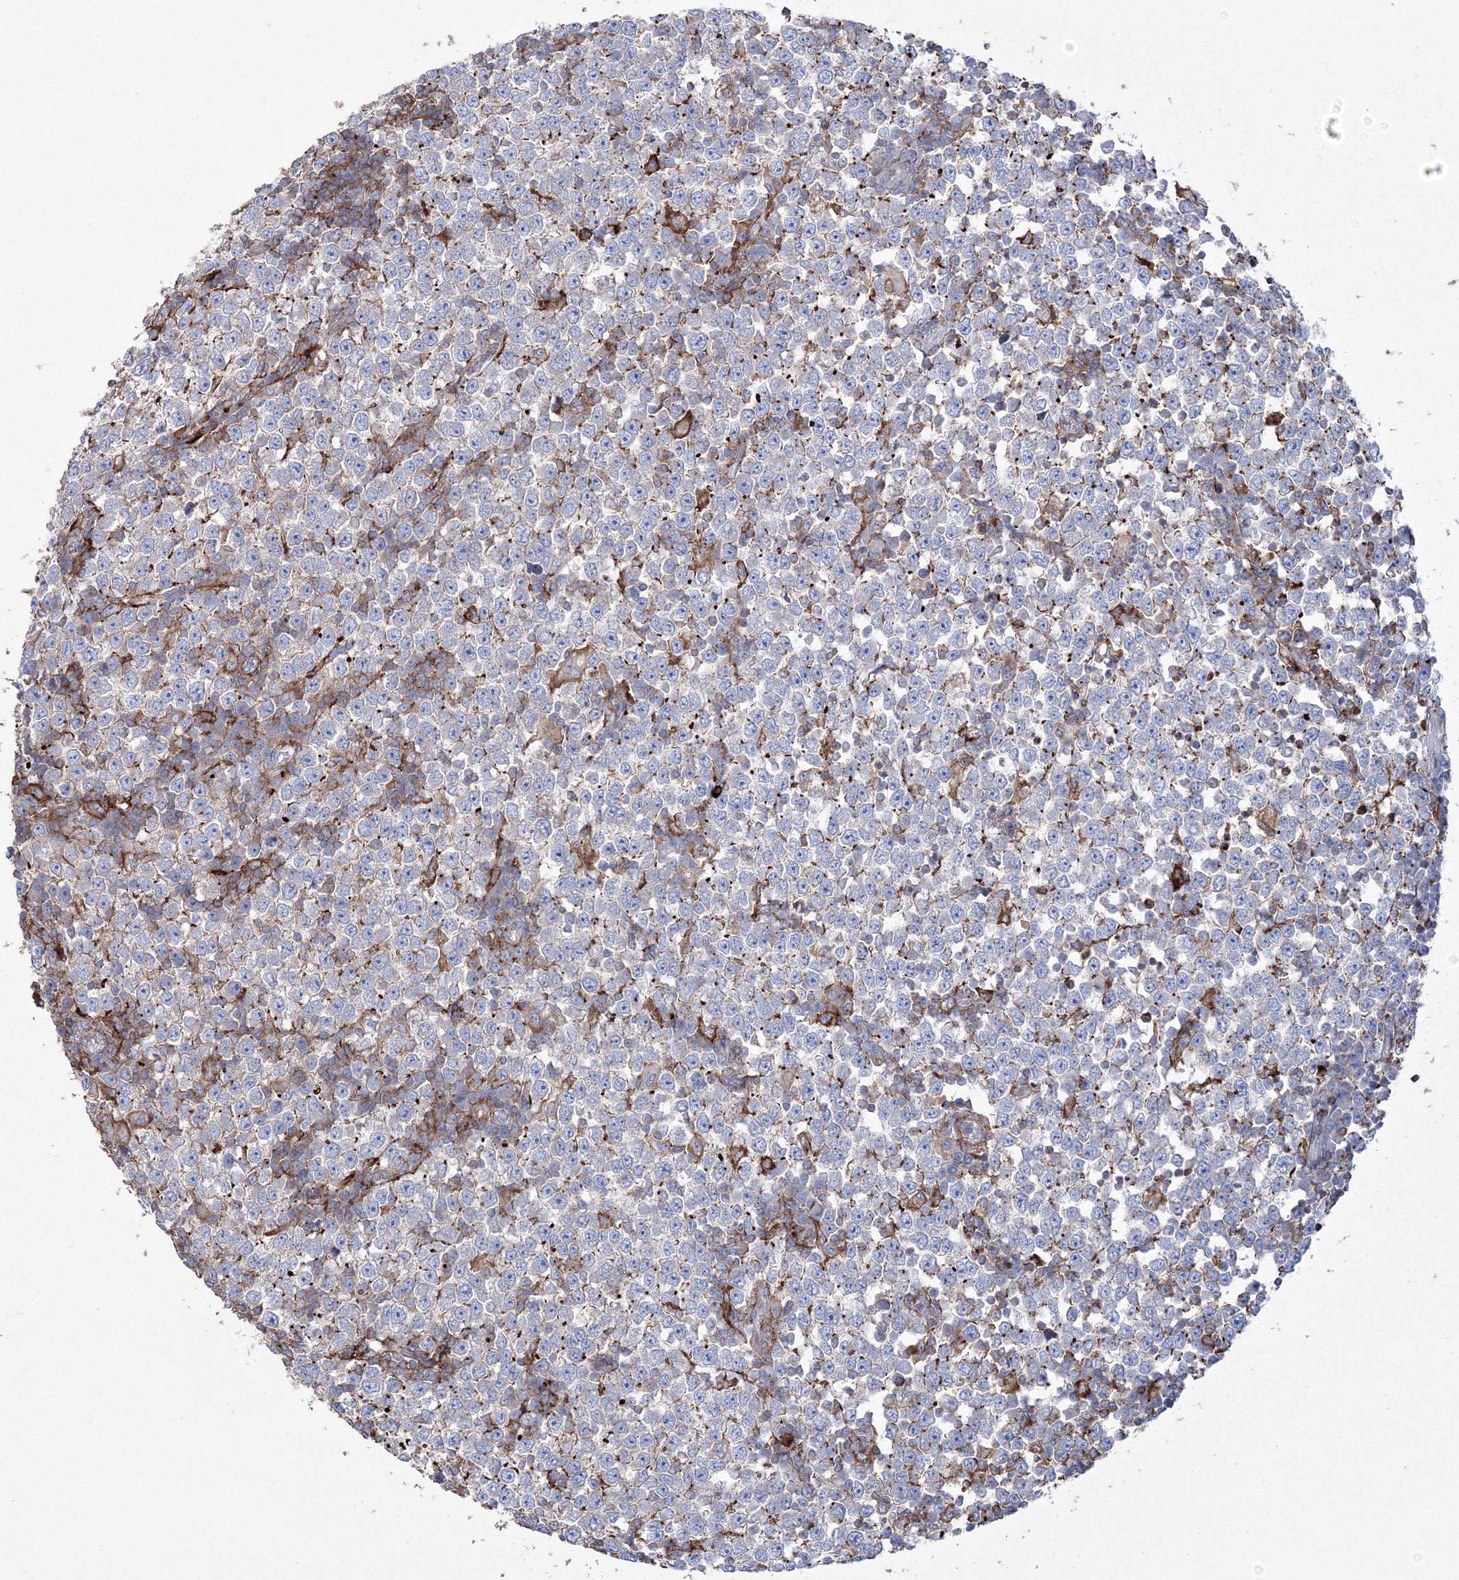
{"staining": {"intensity": "negative", "quantity": "none", "location": "none"}, "tissue": "testis cancer", "cell_type": "Tumor cells", "image_type": "cancer", "snomed": [{"axis": "morphology", "description": "Seminoma, NOS"}, {"axis": "topography", "description": "Testis"}], "caption": "A high-resolution photomicrograph shows immunohistochemistry (IHC) staining of testis cancer, which exhibits no significant staining in tumor cells.", "gene": "GPR82", "patient": {"sex": "male", "age": 65}}